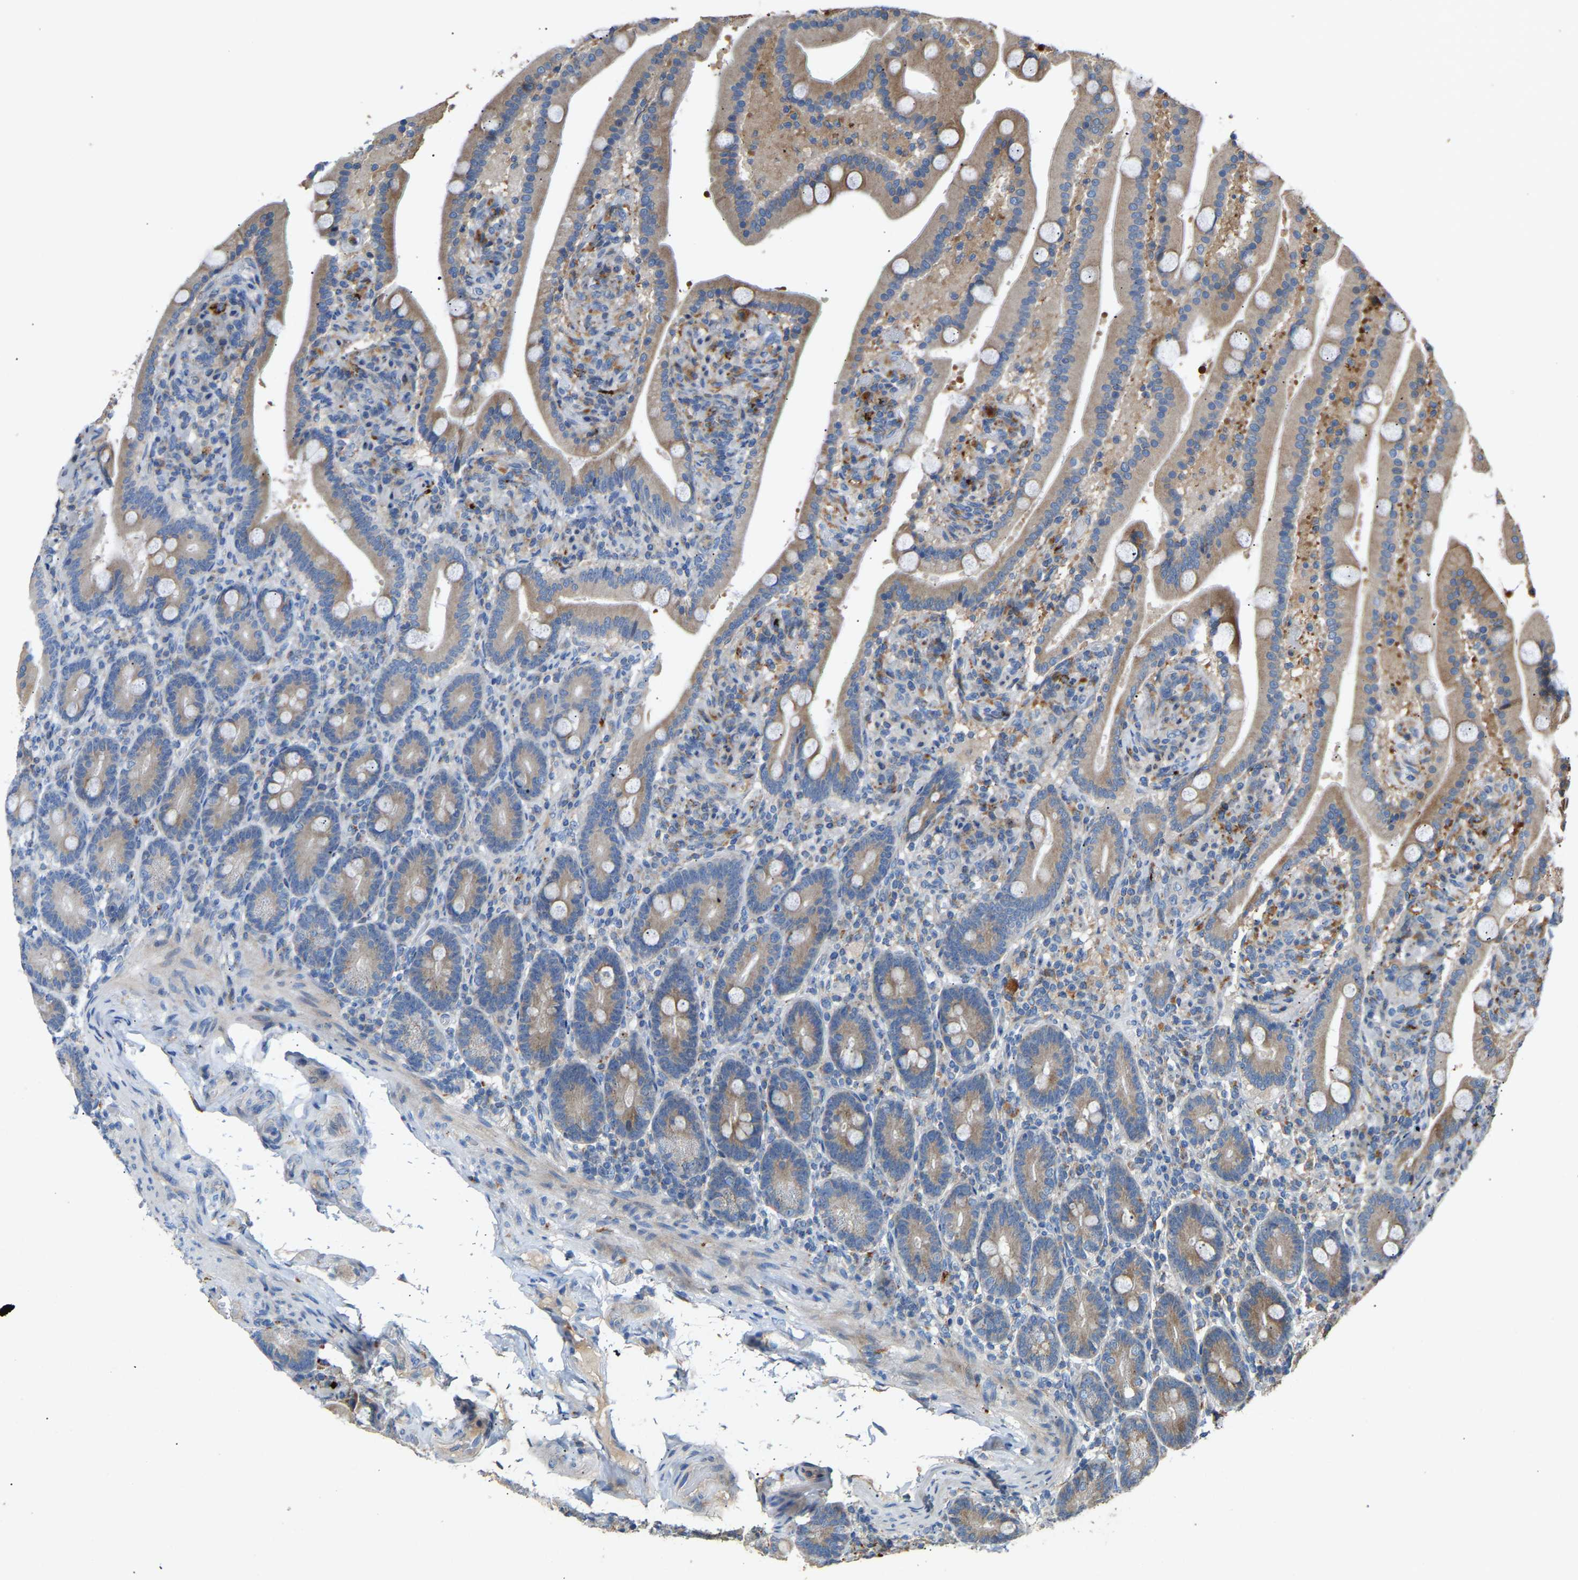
{"staining": {"intensity": "weak", "quantity": ">75%", "location": "cytoplasmic/membranous"}, "tissue": "duodenum", "cell_type": "Glandular cells", "image_type": "normal", "snomed": [{"axis": "morphology", "description": "Normal tissue, NOS"}, {"axis": "topography", "description": "Duodenum"}], "caption": "Weak cytoplasmic/membranous protein expression is identified in approximately >75% of glandular cells in duodenum. (DAB (3,3'-diaminobenzidine) IHC, brown staining for protein, blue staining for nuclei).", "gene": "RGP1", "patient": {"sex": "male", "age": 54}}